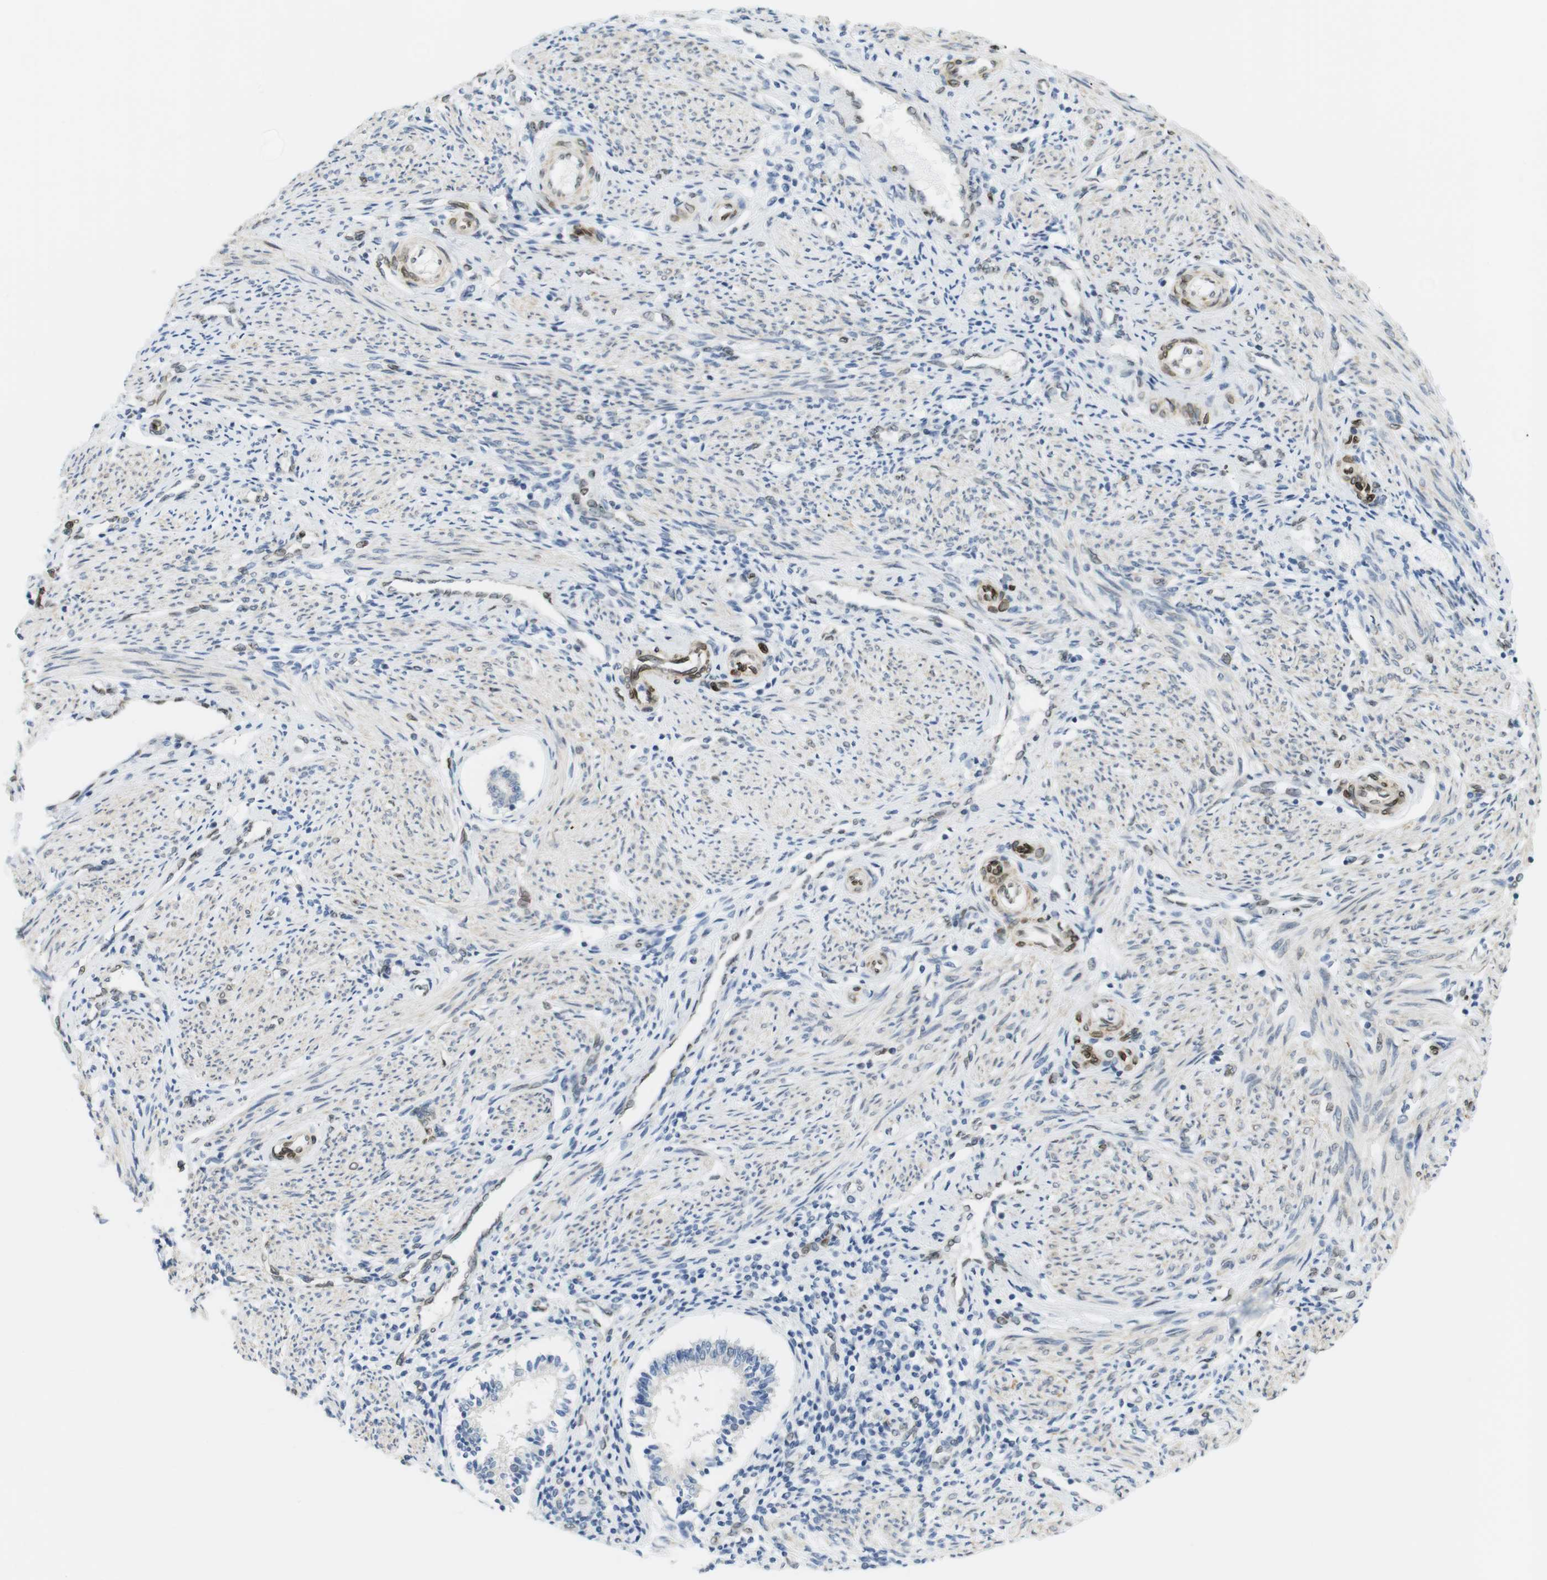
{"staining": {"intensity": "negative", "quantity": "none", "location": "none"}, "tissue": "endometrium", "cell_type": "Cells in endometrial stroma", "image_type": "normal", "snomed": [{"axis": "morphology", "description": "Normal tissue, NOS"}, {"axis": "topography", "description": "Endometrium"}], "caption": "Protein analysis of unremarkable endometrium displays no significant staining in cells in endometrial stroma.", "gene": "ARL6IP6", "patient": {"sex": "female", "age": 42}}